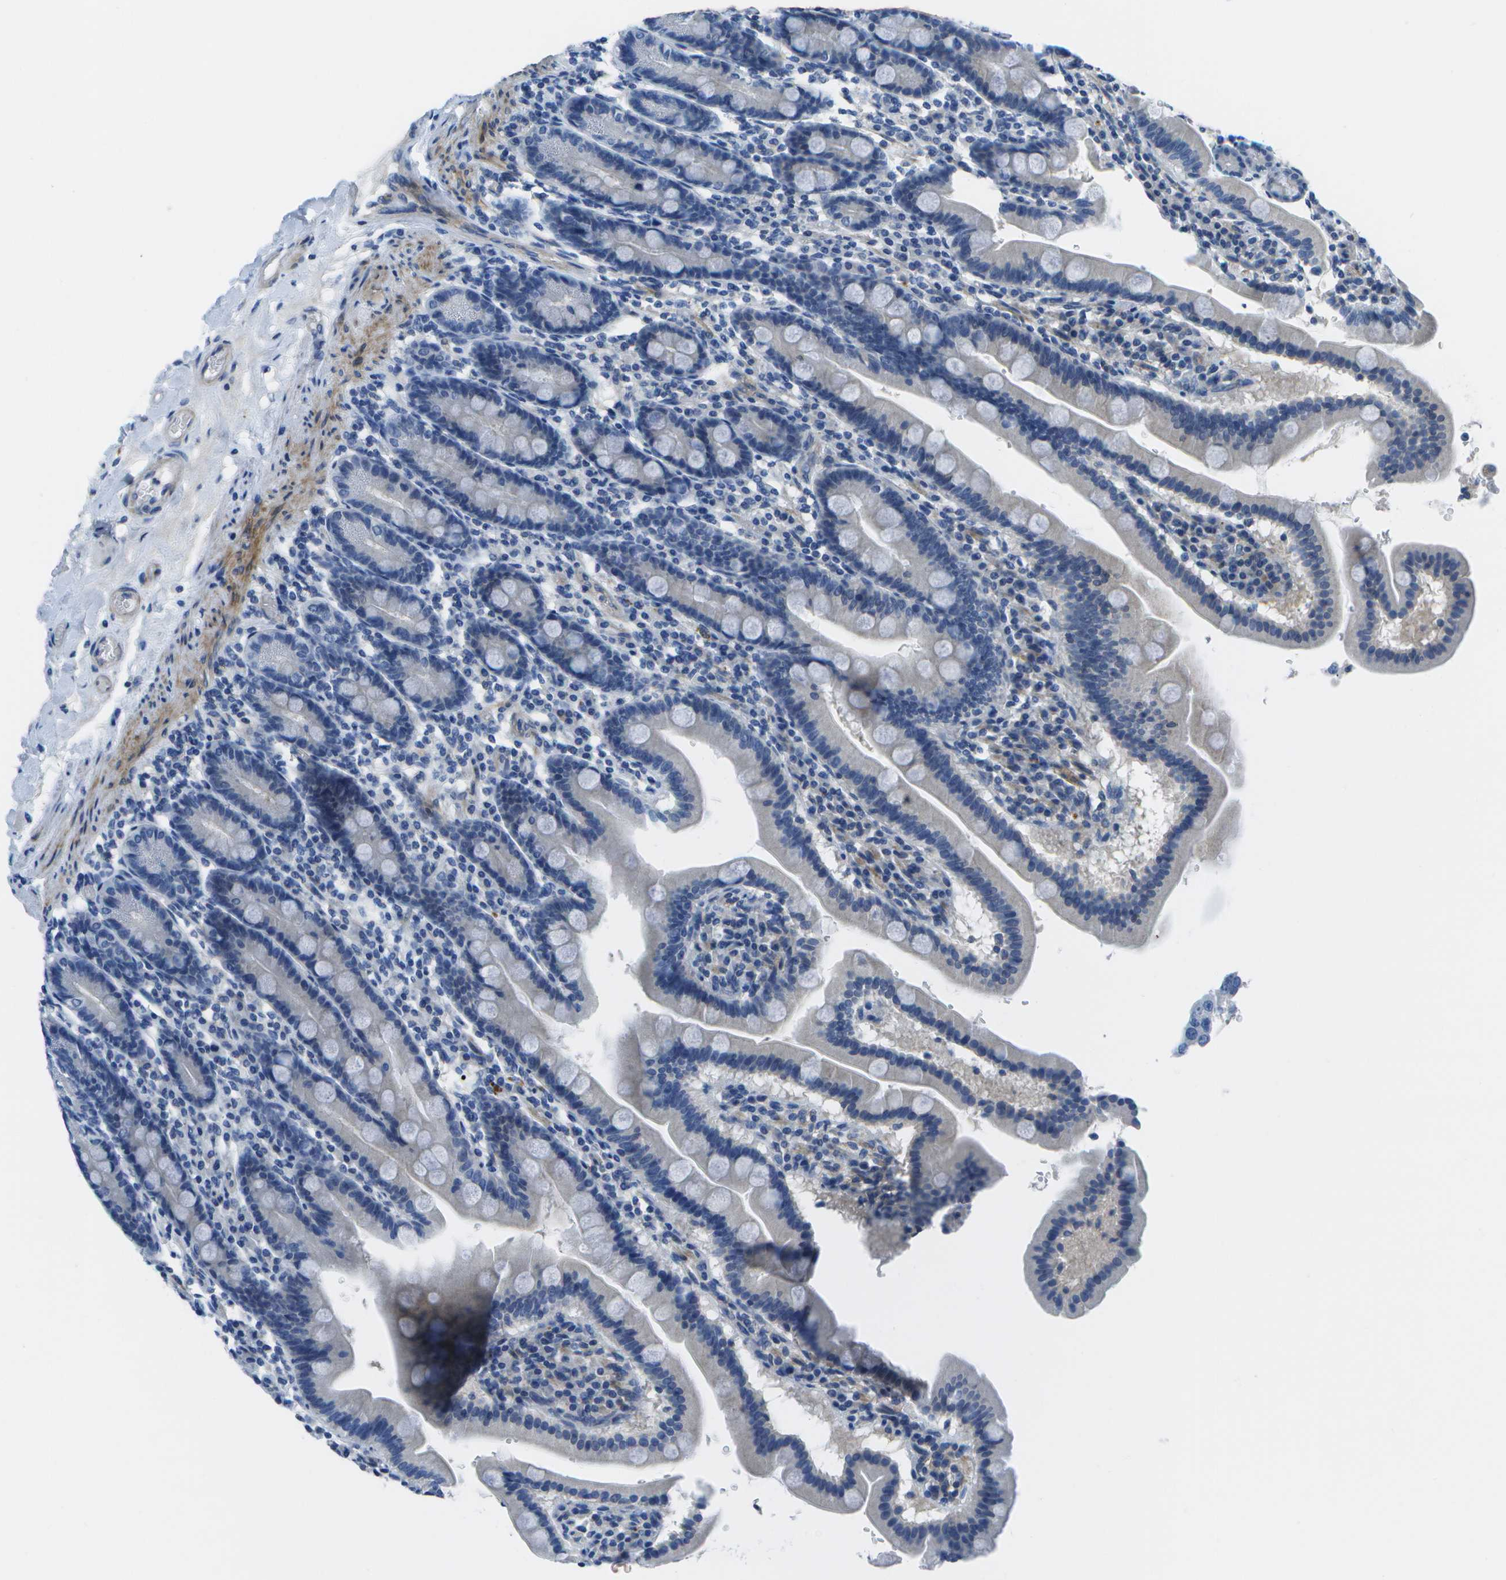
{"staining": {"intensity": "negative", "quantity": "none", "location": "none"}, "tissue": "duodenum", "cell_type": "Glandular cells", "image_type": "normal", "snomed": [{"axis": "morphology", "description": "Normal tissue, NOS"}, {"axis": "topography", "description": "Duodenum"}], "caption": "This image is of unremarkable duodenum stained with immunohistochemistry (IHC) to label a protein in brown with the nuclei are counter-stained blue. There is no staining in glandular cells.", "gene": "DCT", "patient": {"sex": "male", "age": 50}}